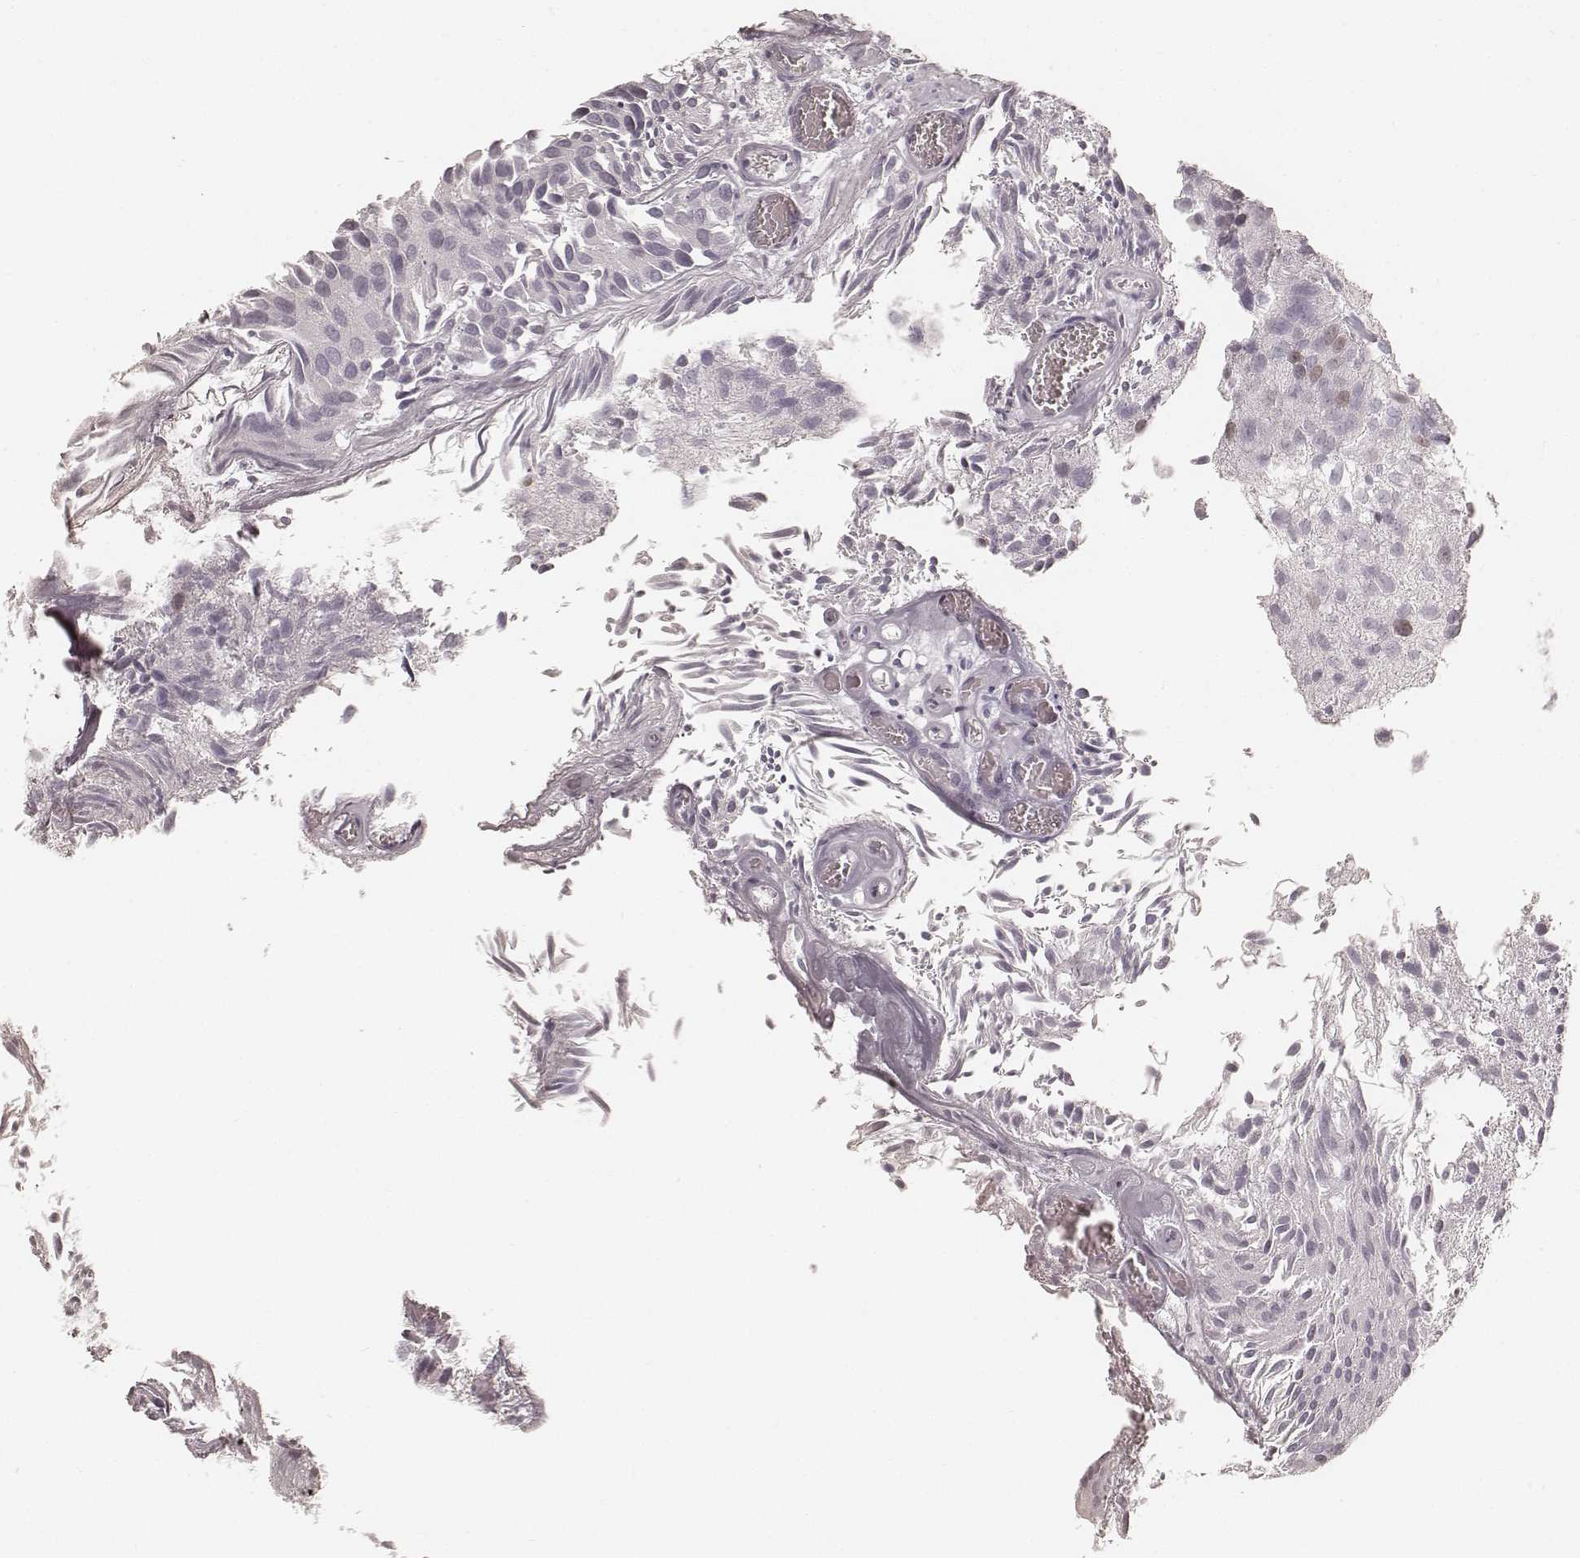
{"staining": {"intensity": "negative", "quantity": "none", "location": "none"}, "tissue": "urothelial cancer", "cell_type": "Tumor cells", "image_type": "cancer", "snomed": [{"axis": "morphology", "description": "Urothelial carcinoma, Low grade"}, {"axis": "topography", "description": "Urinary bladder"}], "caption": "DAB immunohistochemical staining of human urothelial cancer demonstrates no significant expression in tumor cells.", "gene": "TEX37", "patient": {"sex": "female", "age": 87}}